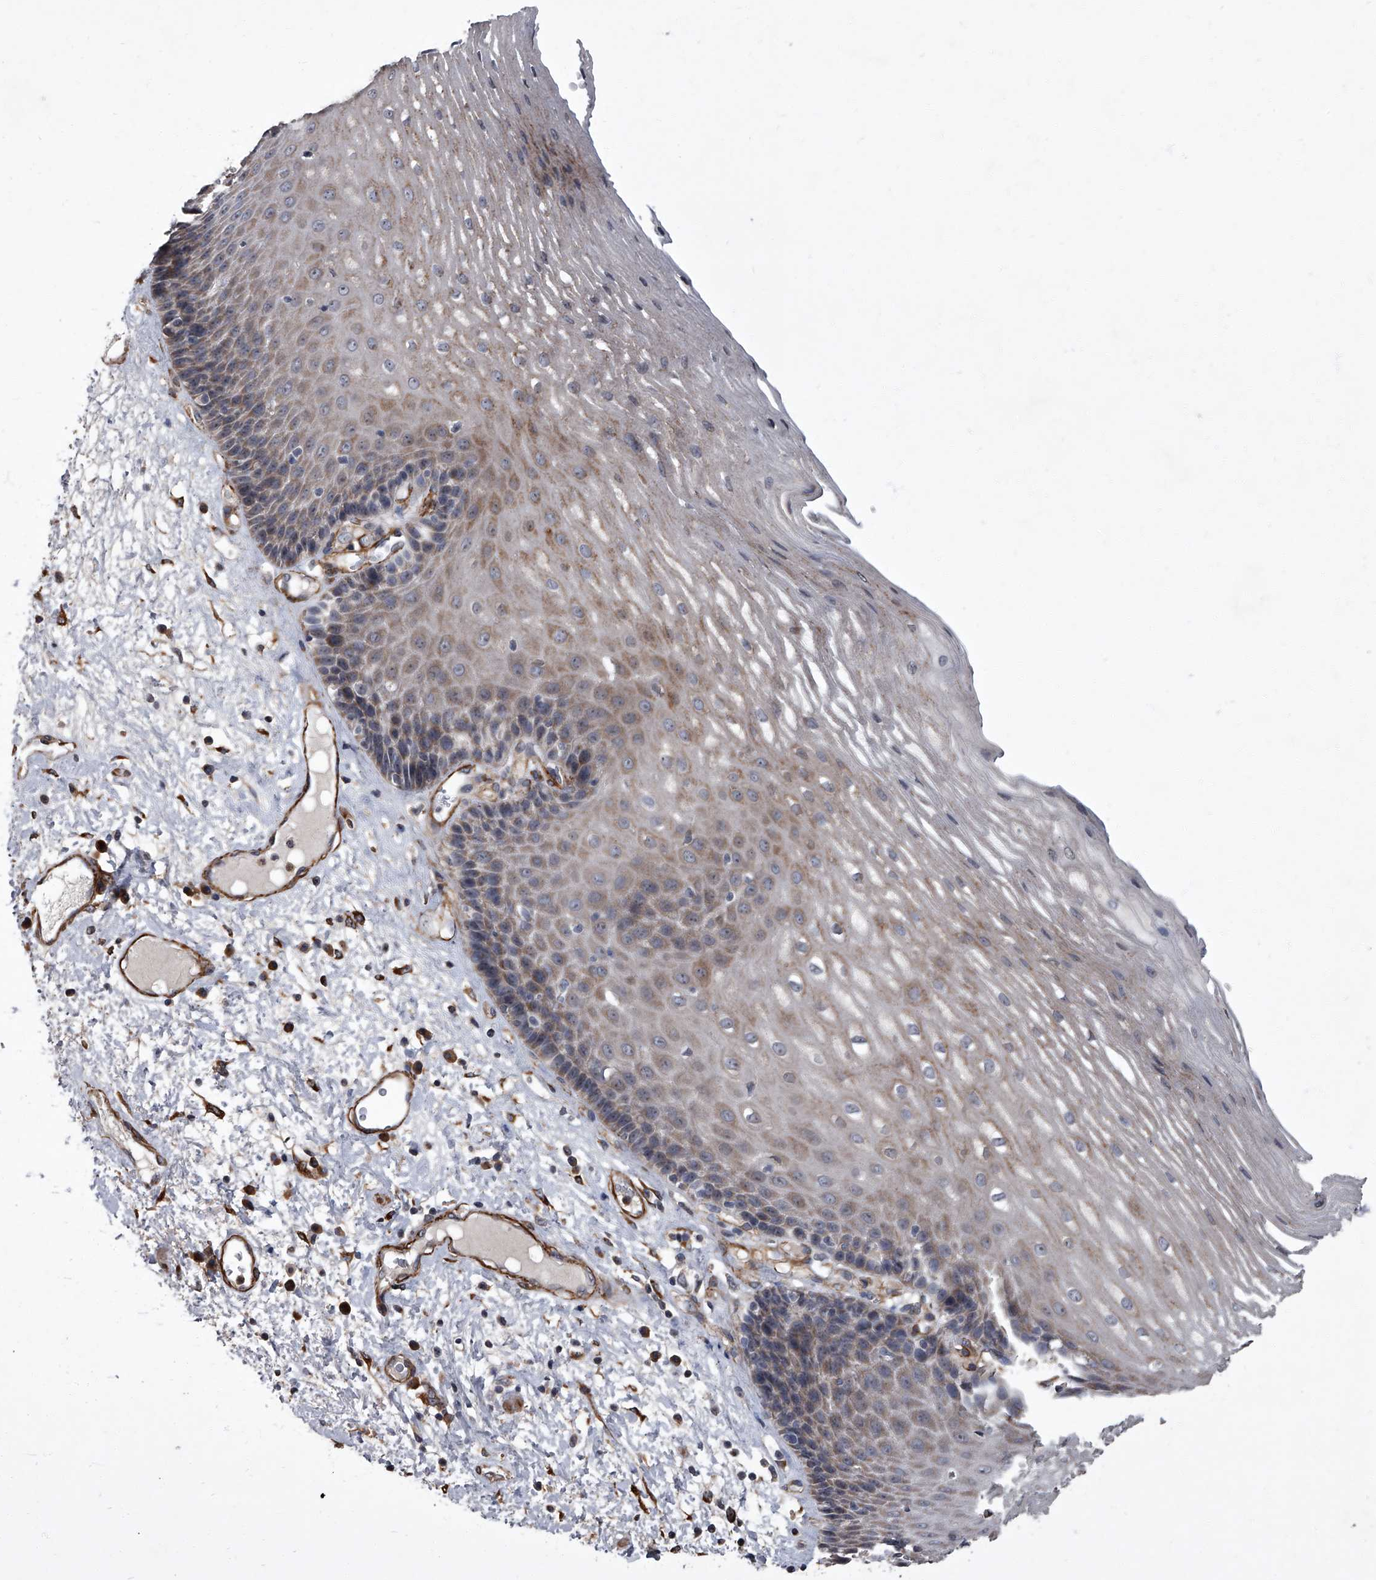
{"staining": {"intensity": "moderate", "quantity": "<25%", "location": "cytoplasmic/membranous"}, "tissue": "esophagus", "cell_type": "Squamous epithelial cells", "image_type": "normal", "snomed": [{"axis": "morphology", "description": "Normal tissue, NOS"}, {"axis": "morphology", "description": "Adenocarcinoma, NOS"}, {"axis": "topography", "description": "Esophagus"}], "caption": "This image exhibits IHC staining of unremarkable human esophagus, with low moderate cytoplasmic/membranous expression in about <25% of squamous epithelial cells.", "gene": "SIRT4", "patient": {"sex": "male", "age": 62}}